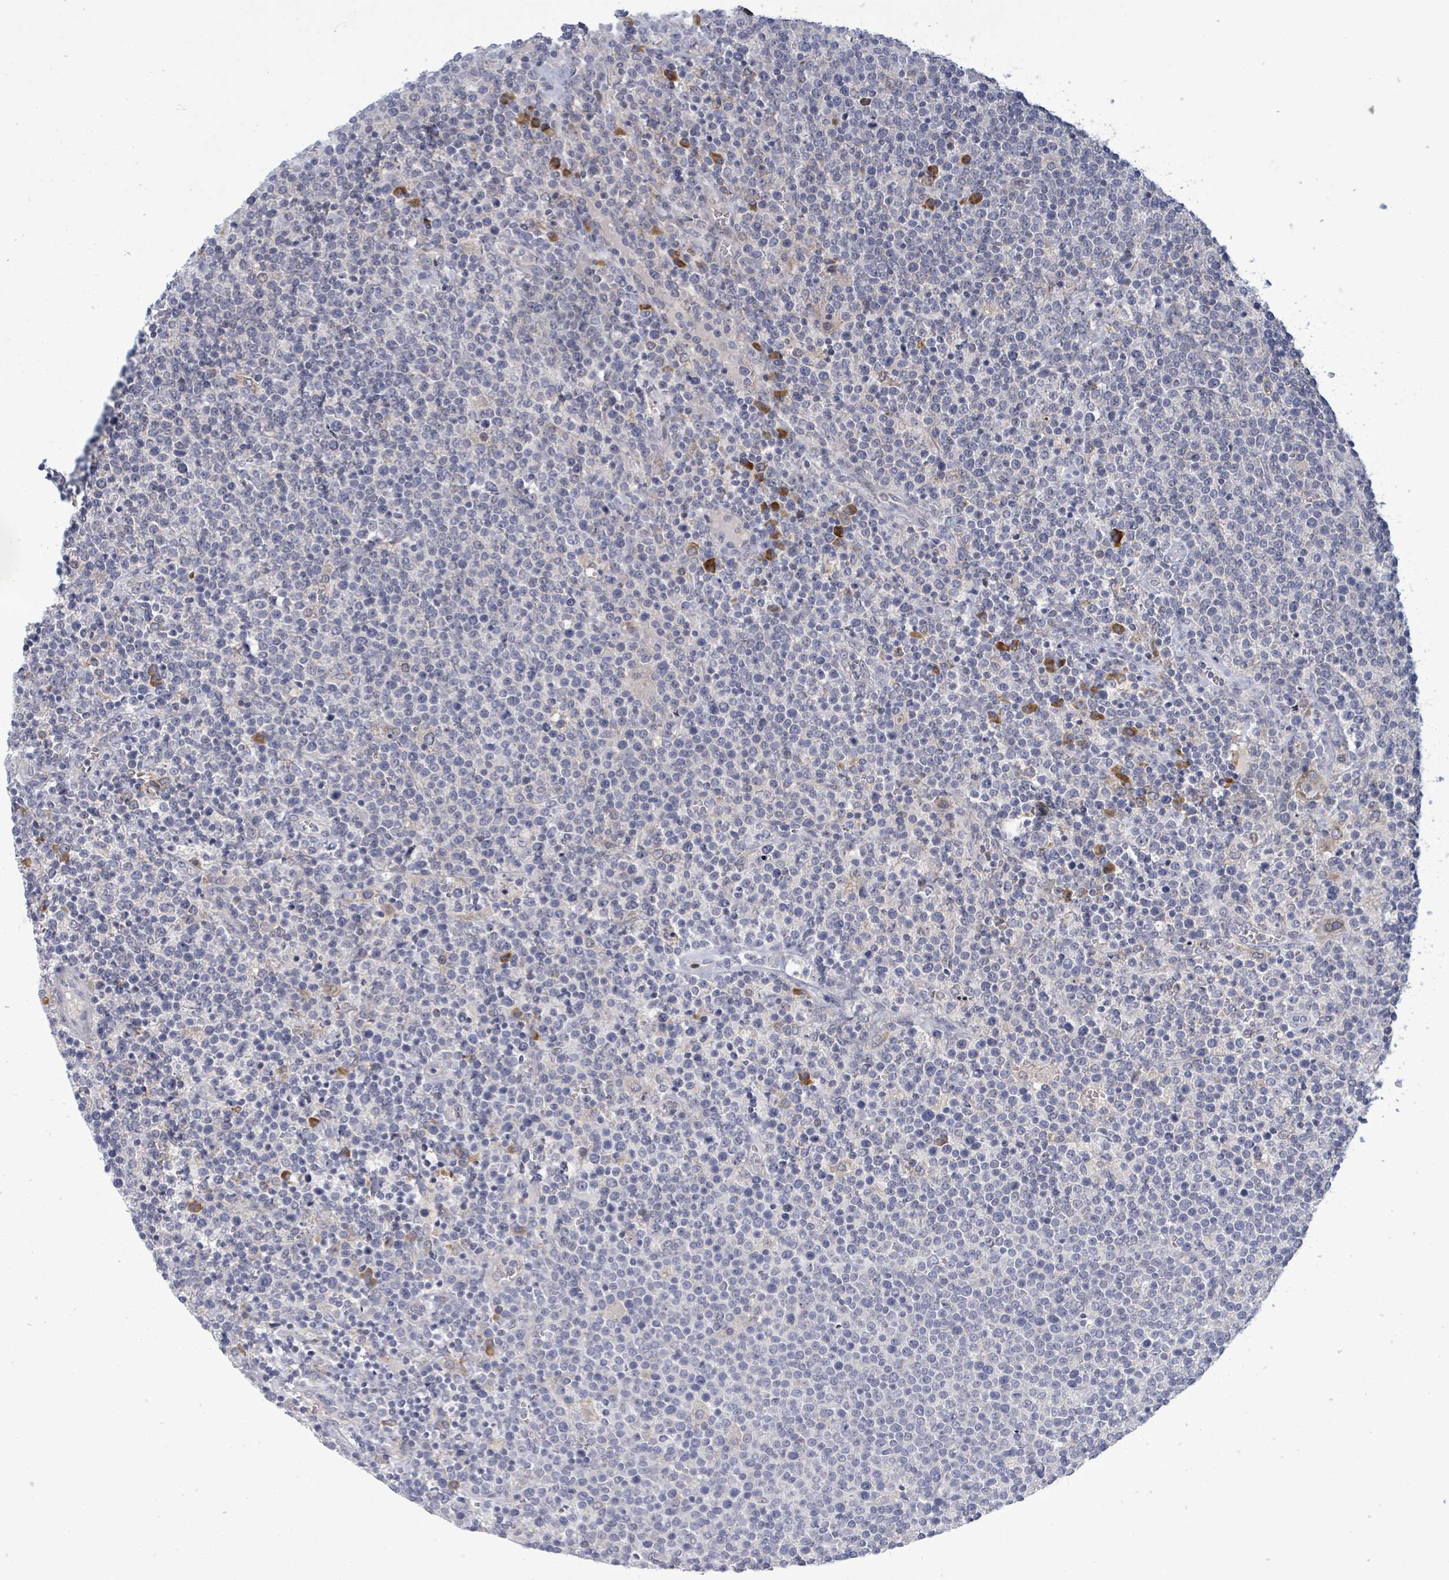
{"staining": {"intensity": "negative", "quantity": "none", "location": "none"}, "tissue": "lymphoma", "cell_type": "Tumor cells", "image_type": "cancer", "snomed": [{"axis": "morphology", "description": "Malignant lymphoma, non-Hodgkin's type, High grade"}, {"axis": "topography", "description": "Lymph node"}], "caption": "A micrograph of high-grade malignant lymphoma, non-Hodgkin's type stained for a protein reveals no brown staining in tumor cells.", "gene": "ATP13A1", "patient": {"sex": "male", "age": 61}}